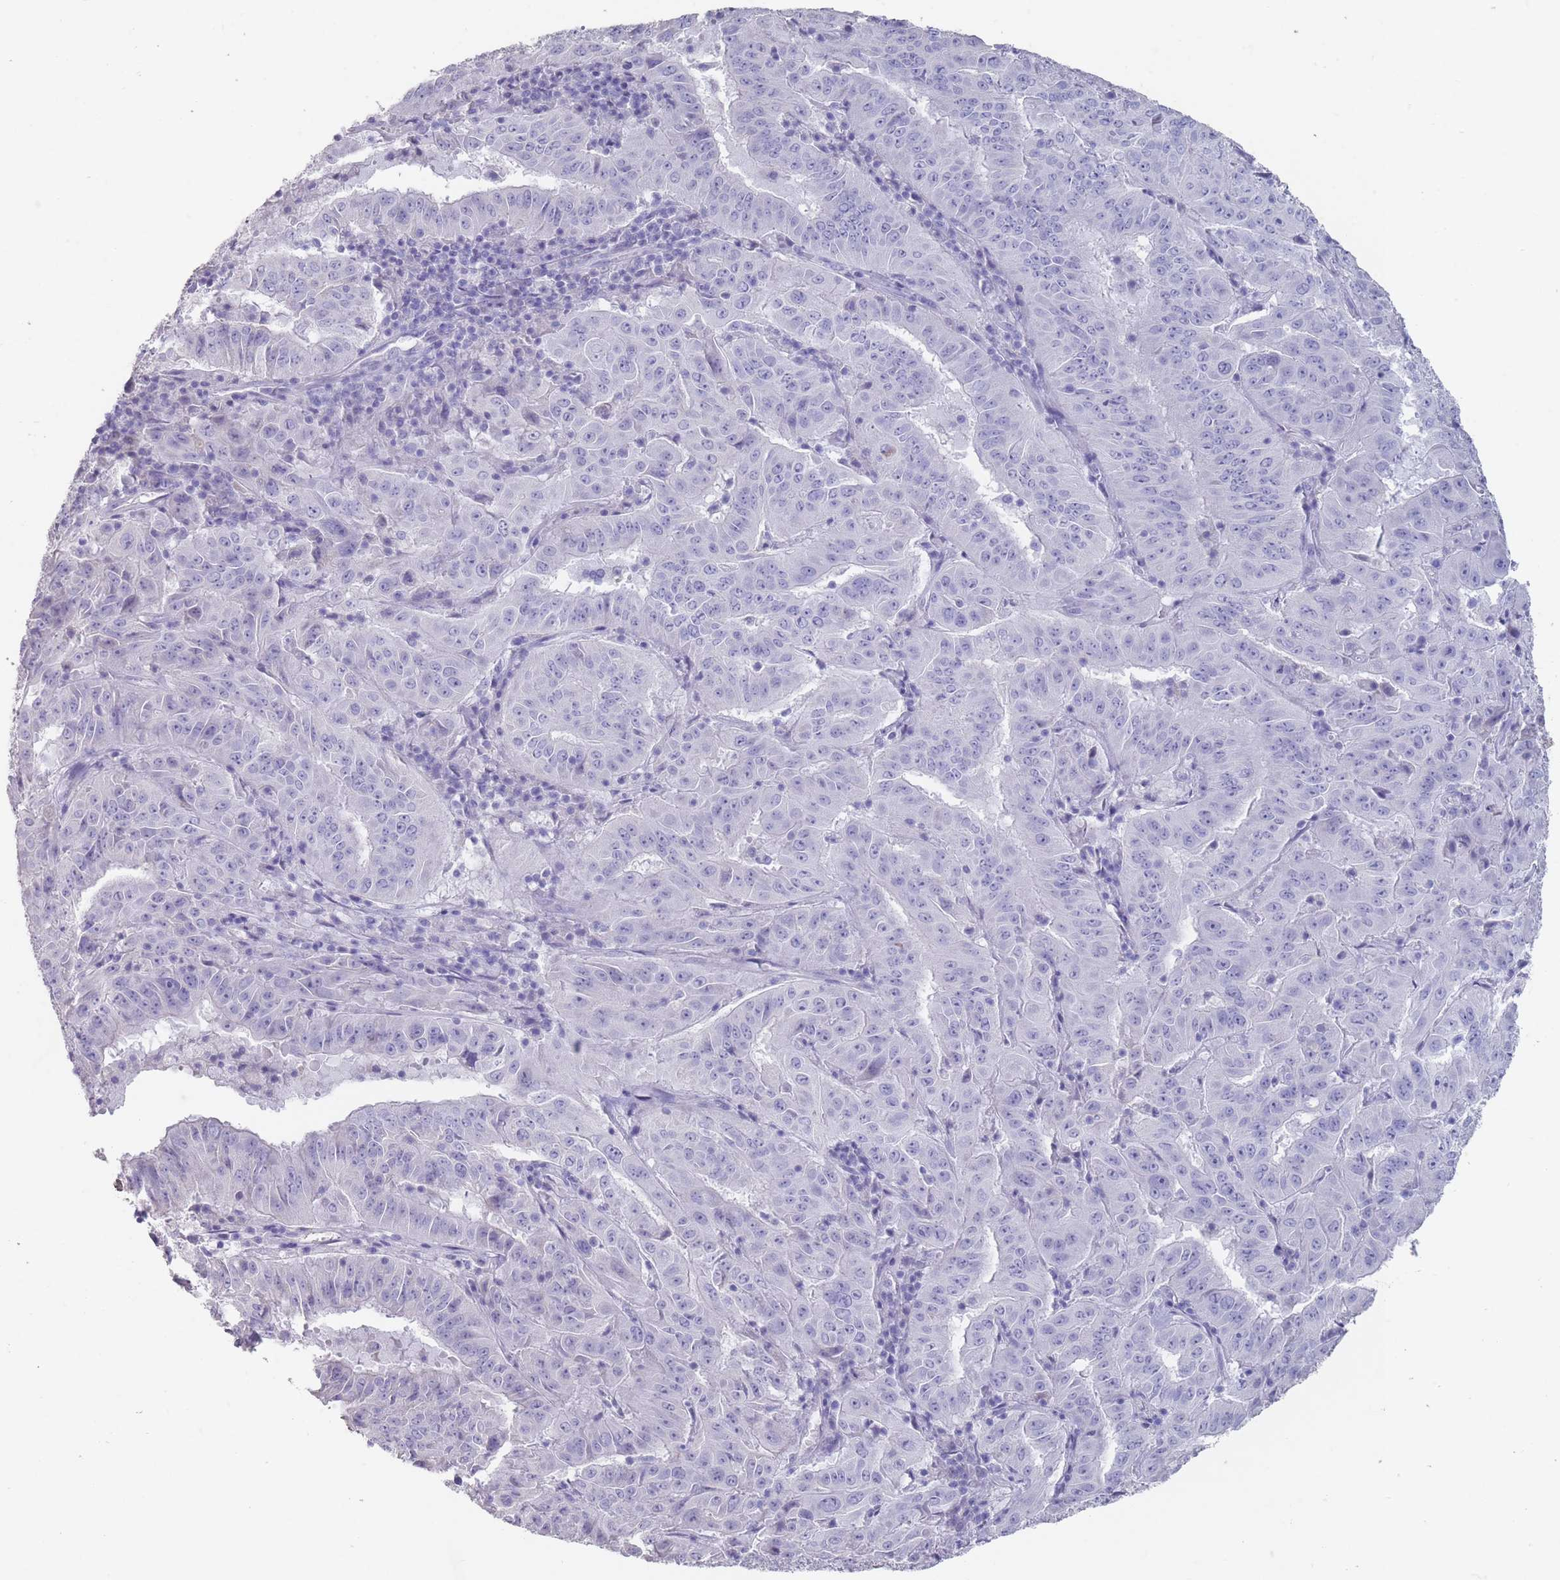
{"staining": {"intensity": "negative", "quantity": "none", "location": "none"}, "tissue": "pancreatic cancer", "cell_type": "Tumor cells", "image_type": "cancer", "snomed": [{"axis": "morphology", "description": "Adenocarcinoma, NOS"}, {"axis": "topography", "description": "Pancreas"}], "caption": "Tumor cells show no significant protein expression in pancreatic cancer (adenocarcinoma).", "gene": "RHBG", "patient": {"sex": "male", "age": 63}}